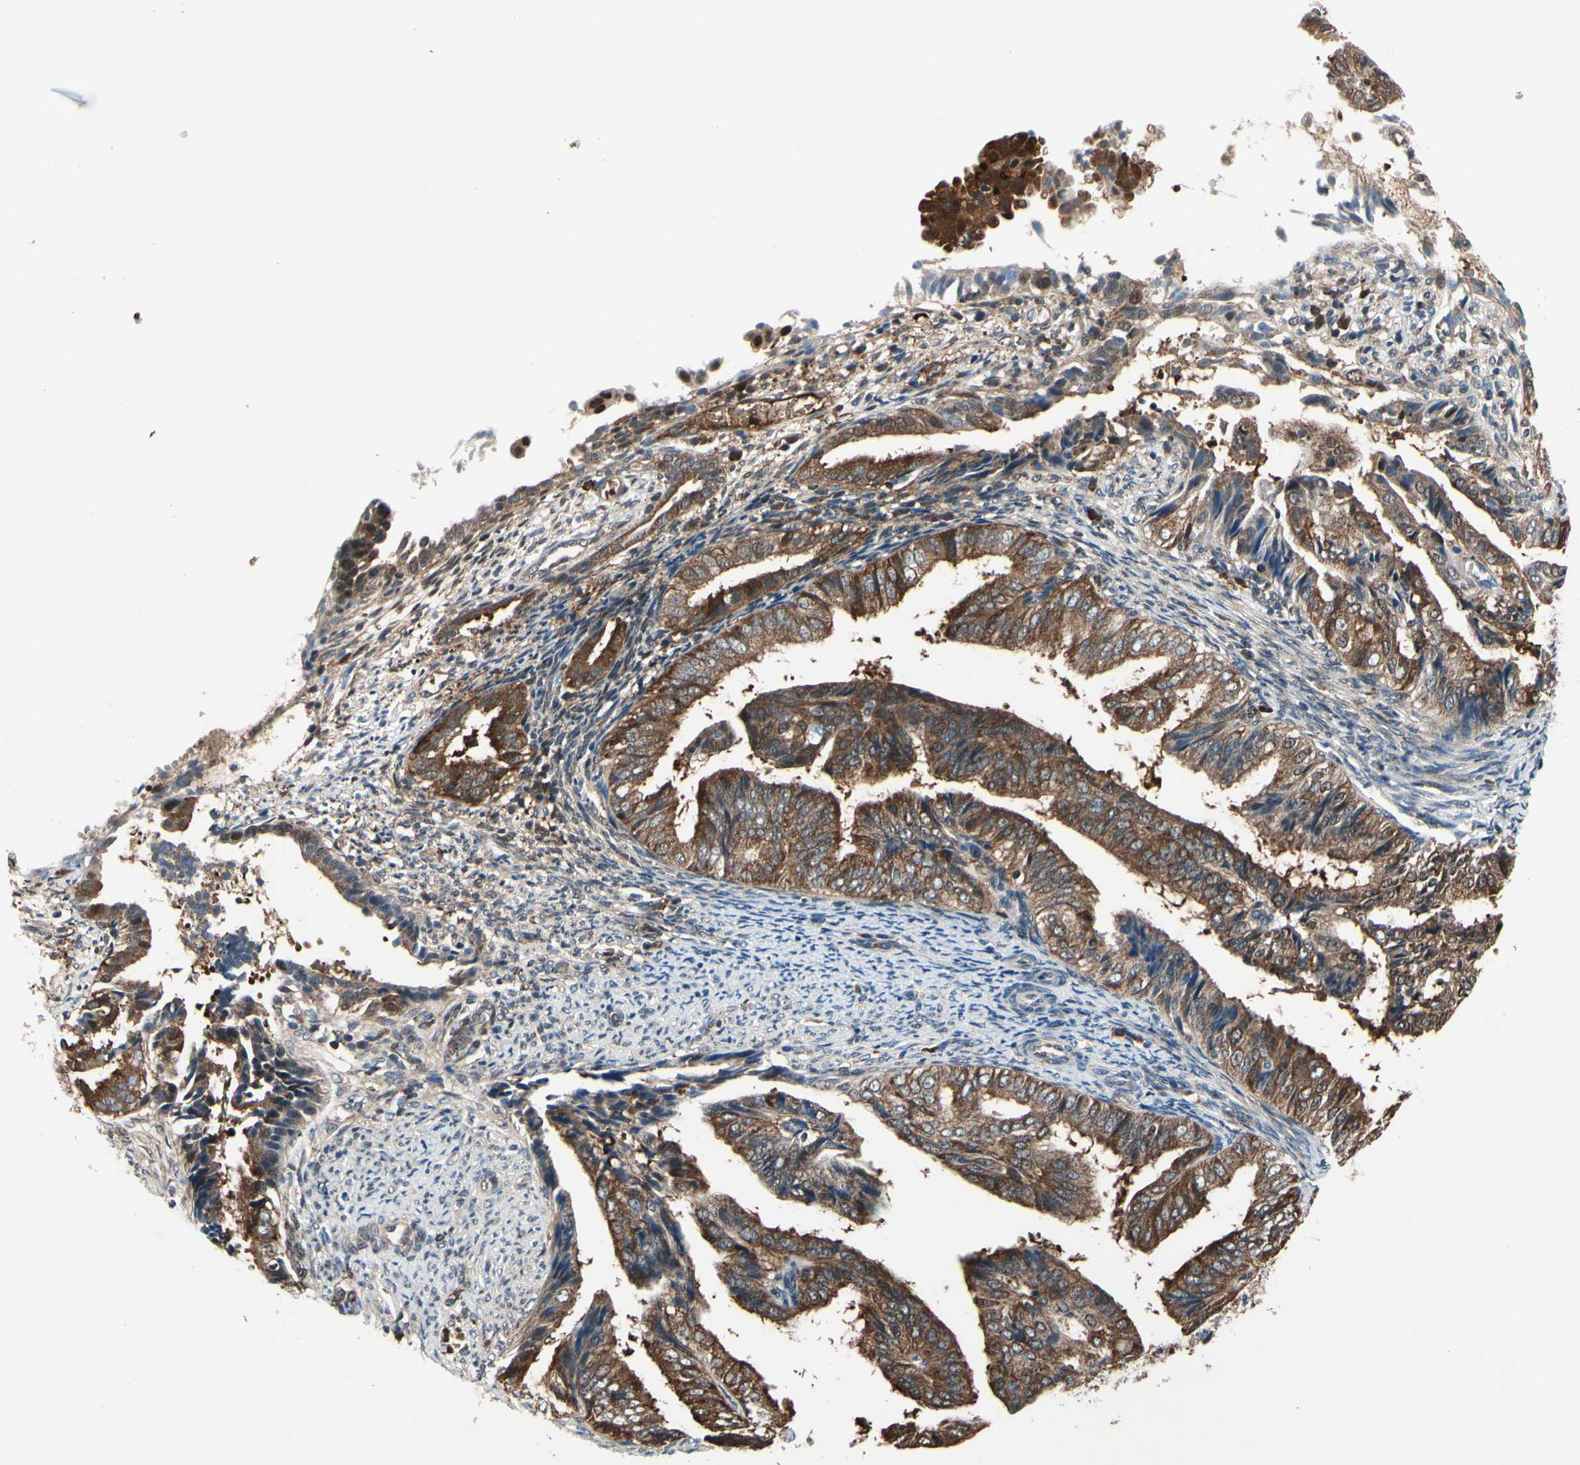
{"staining": {"intensity": "strong", "quantity": ">75%", "location": "cytoplasmic/membranous"}, "tissue": "endometrial cancer", "cell_type": "Tumor cells", "image_type": "cancer", "snomed": [{"axis": "morphology", "description": "Adenocarcinoma, NOS"}, {"axis": "topography", "description": "Endometrium"}], "caption": "Immunohistochemical staining of human endometrial cancer demonstrates high levels of strong cytoplasmic/membranous protein staining in about >75% of tumor cells. The staining is performed using DAB brown chromogen to label protein expression. The nuclei are counter-stained blue using hematoxylin.", "gene": "PRDX2", "patient": {"sex": "female", "age": 58}}